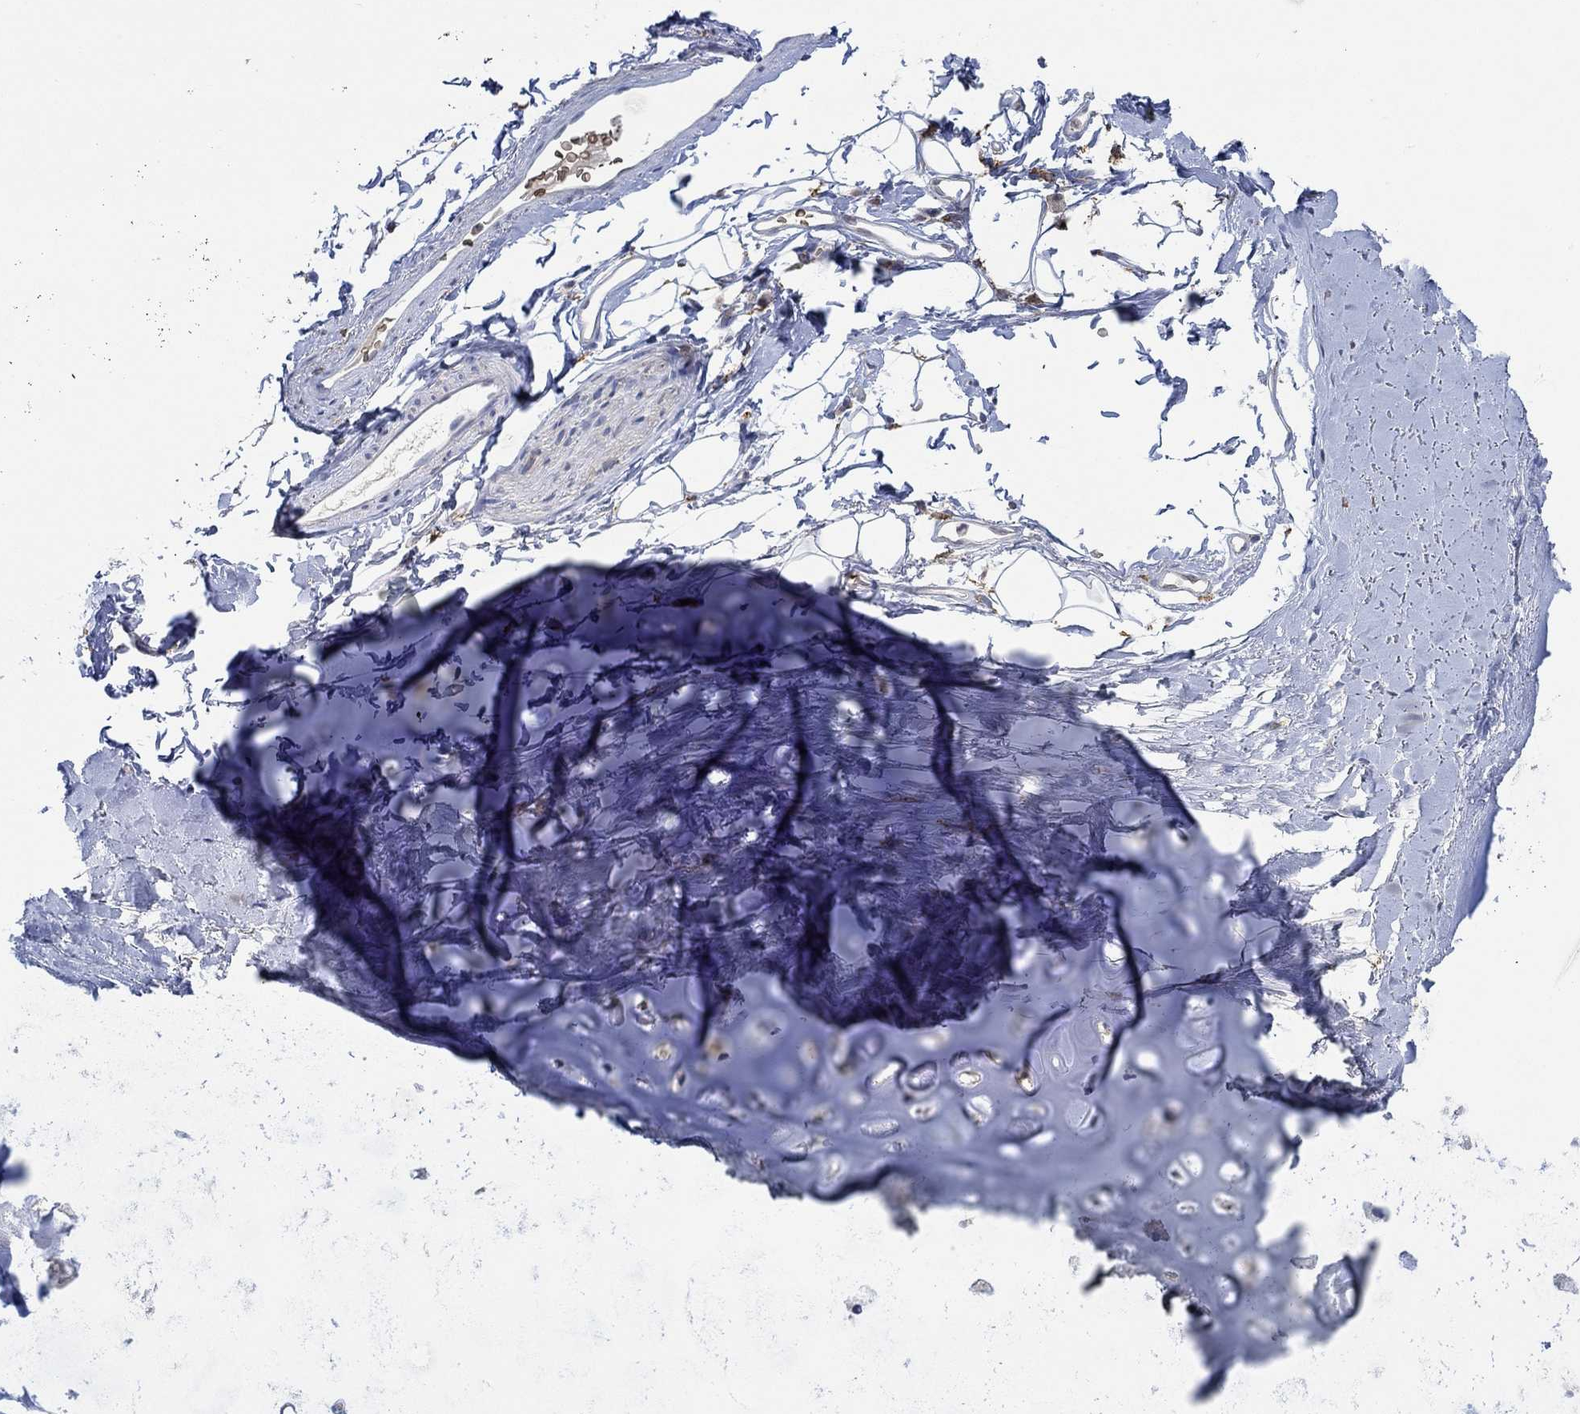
{"staining": {"intensity": "negative", "quantity": "none", "location": "none"}, "tissue": "adipose tissue", "cell_type": "Adipocytes", "image_type": "normal", "snomed": [{"axis": "morphology", "description": "Normal tissue, NOS"}, {"axis": "morphology", "description": "Squamous cell carcinoma, NOS"}, {"axis": "topography", "description": "Cartilage tissue"}, {"axis": "topography", "description": "Bronchus"}], "caption": "Protein analysis of unremarkable adipose tissue exhibits no significant expression in adipocytes. (Immunohistochemistry (ihc), brightfield microscopy, high magnification).", "gene": "MPP1", "patient": {"sex": "male", "age": 72}}